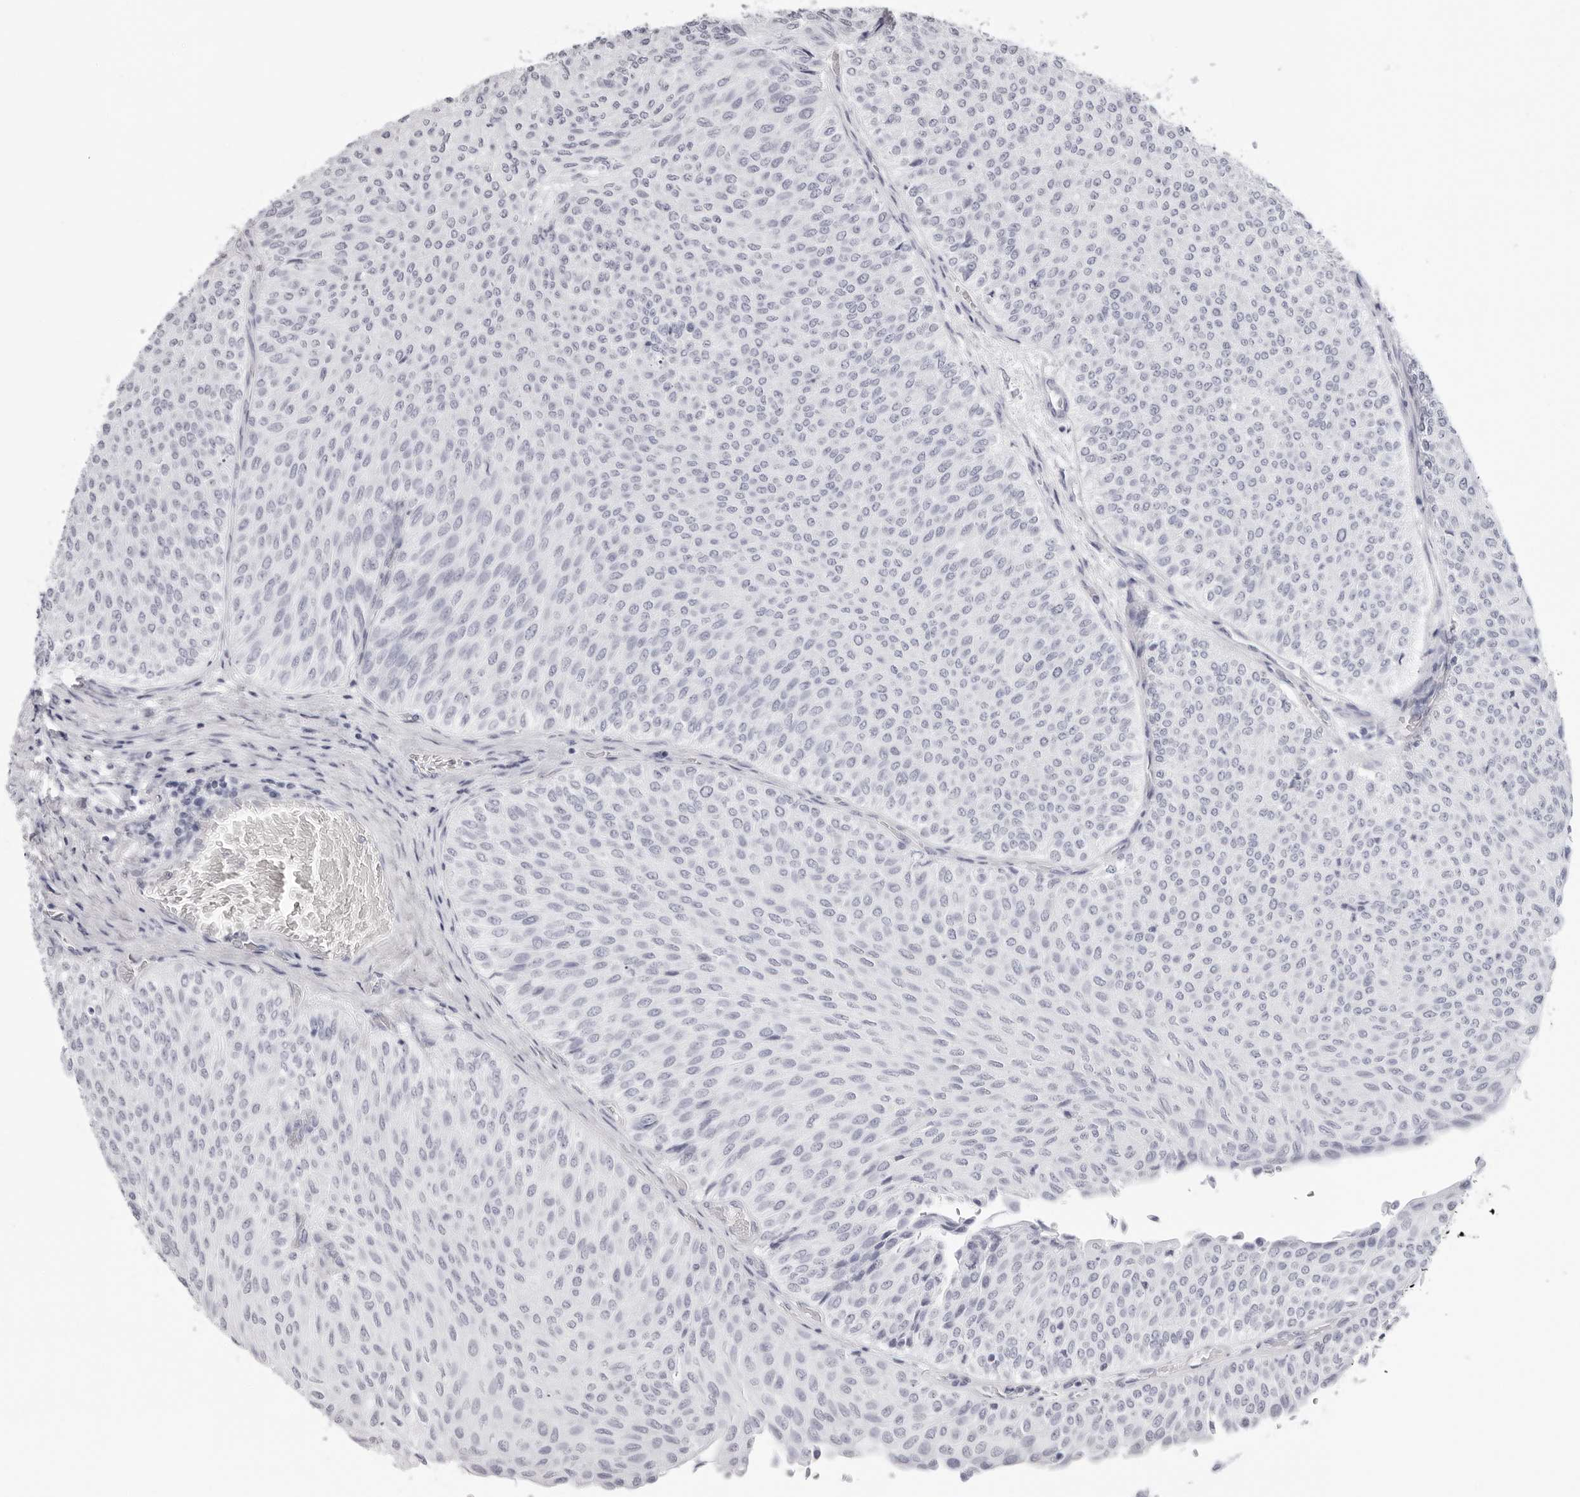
{"staining": {"intensity": "negative", "quantity": "none", "location": "none"}, "tissue": "urothelial cancer", "cell_type": "Tumor cells", "image_type": "cancer", "snomed": [{"axis": "morphology", "description": "Urothelial carcinoma, Low grade"}, {"axis": "topography", "description": "Urinary bladder"}], "caption": "High magnification brightfield microscopy of urothelial cancer stained with DAB (3,3'-diaminobenzidine) (brown) and counterstained with hematoxylin (blue): tumor cells show no significant positivity.", "gene": "INSL3", "patient": {"sex": "male", "age": 78}}